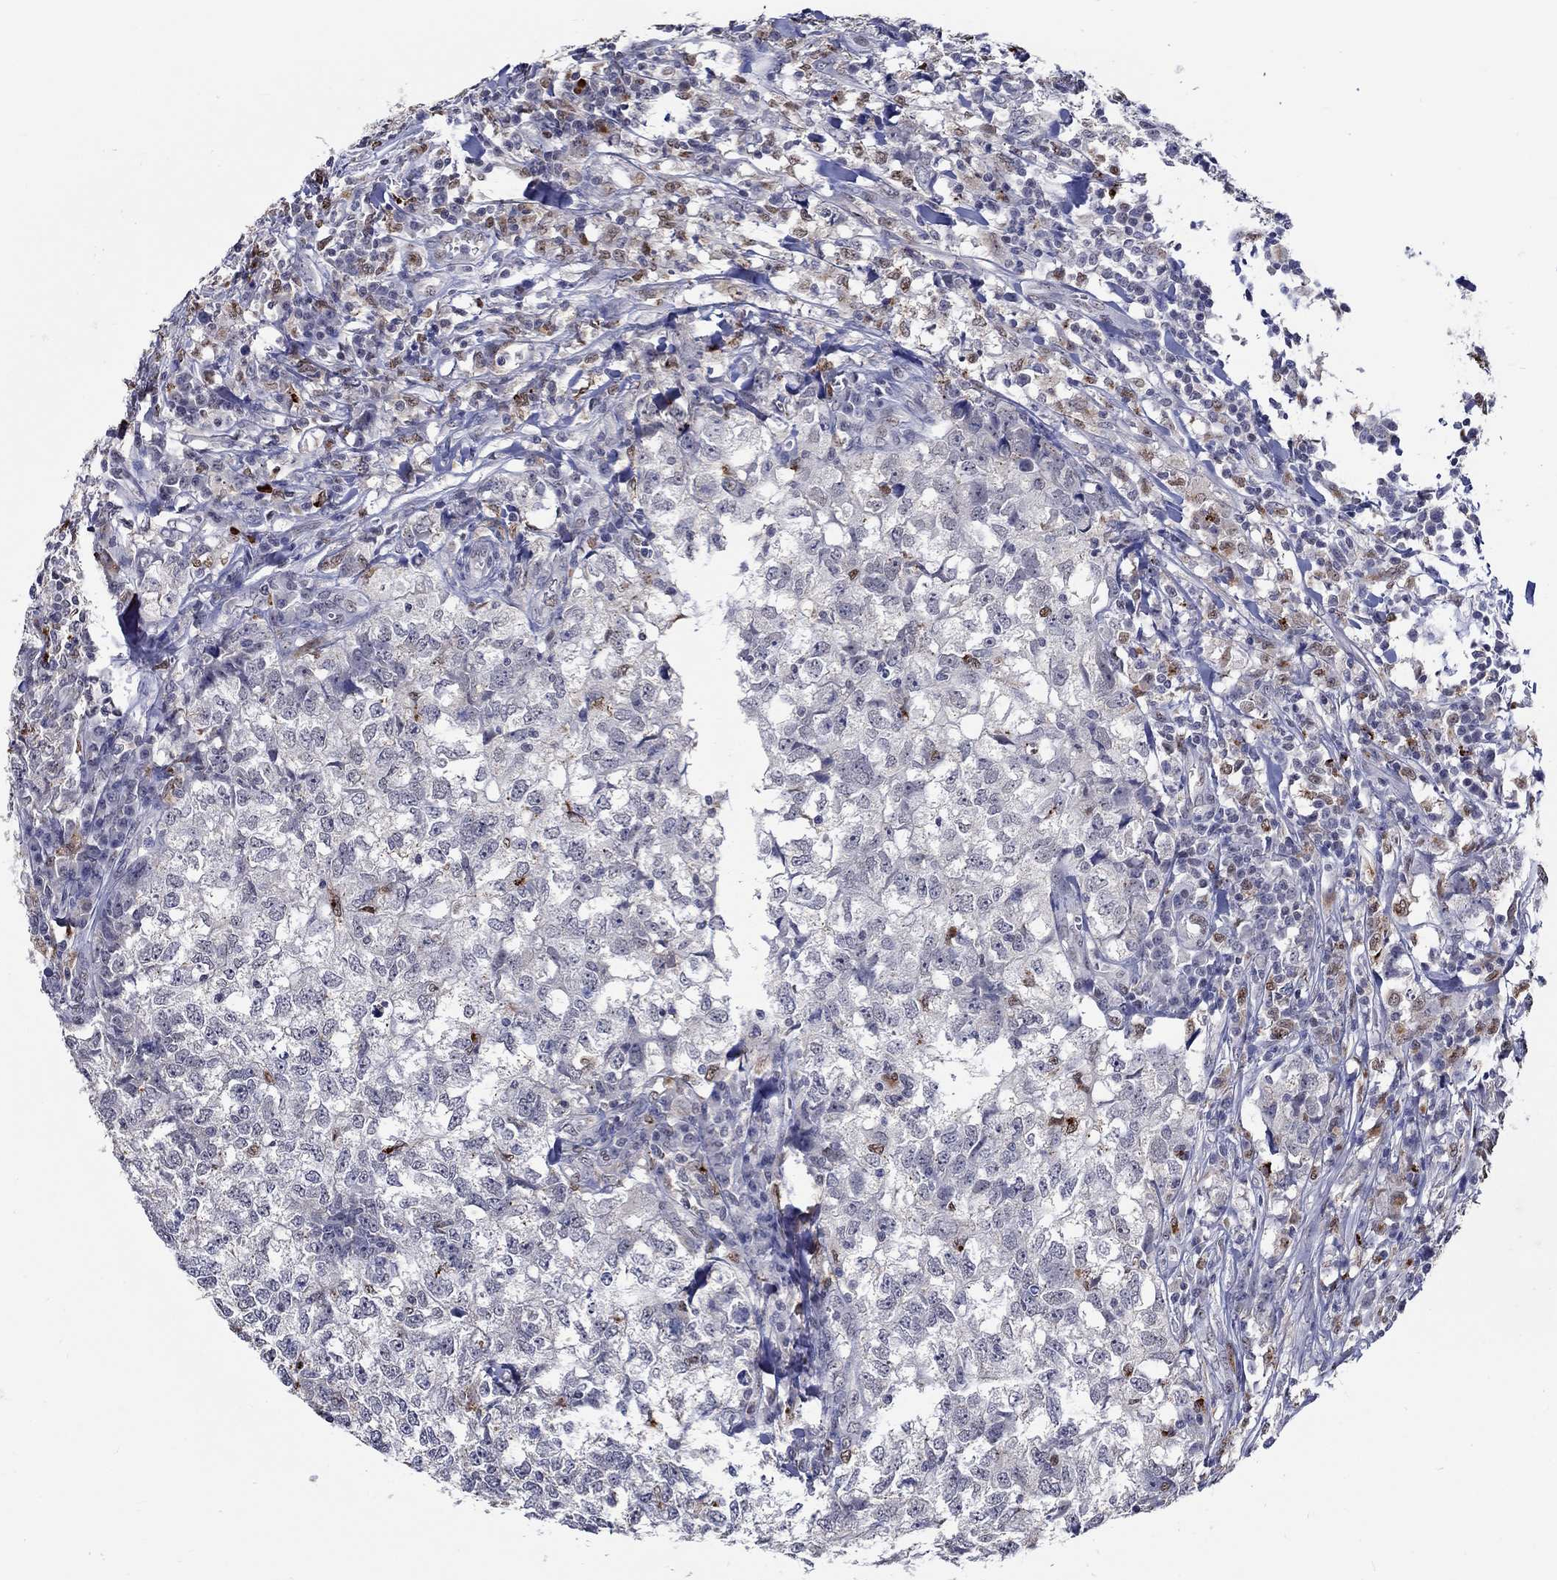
{"staining": {"intensity": "negative", "quantity": "none", "location": "none"}, "tissue": "breast cancer", "cell_type": "Tumor cells", "image_type": "cancer", "snomed": [{"axis": "morphology", "description": "Duct carcinoma"}, {"axis": "topography", "description": "Breast"}], "caption": "DAB immunohistochemical staining of human breast cancer (intraductal carcinoma) shows no significant staining in tumor cells. (DAB (3,3'-diaminobenzidine) immunohistochemistry, high magnification).", "gene": "GATA2", "patient": {"sex": "female", "age": 30}}